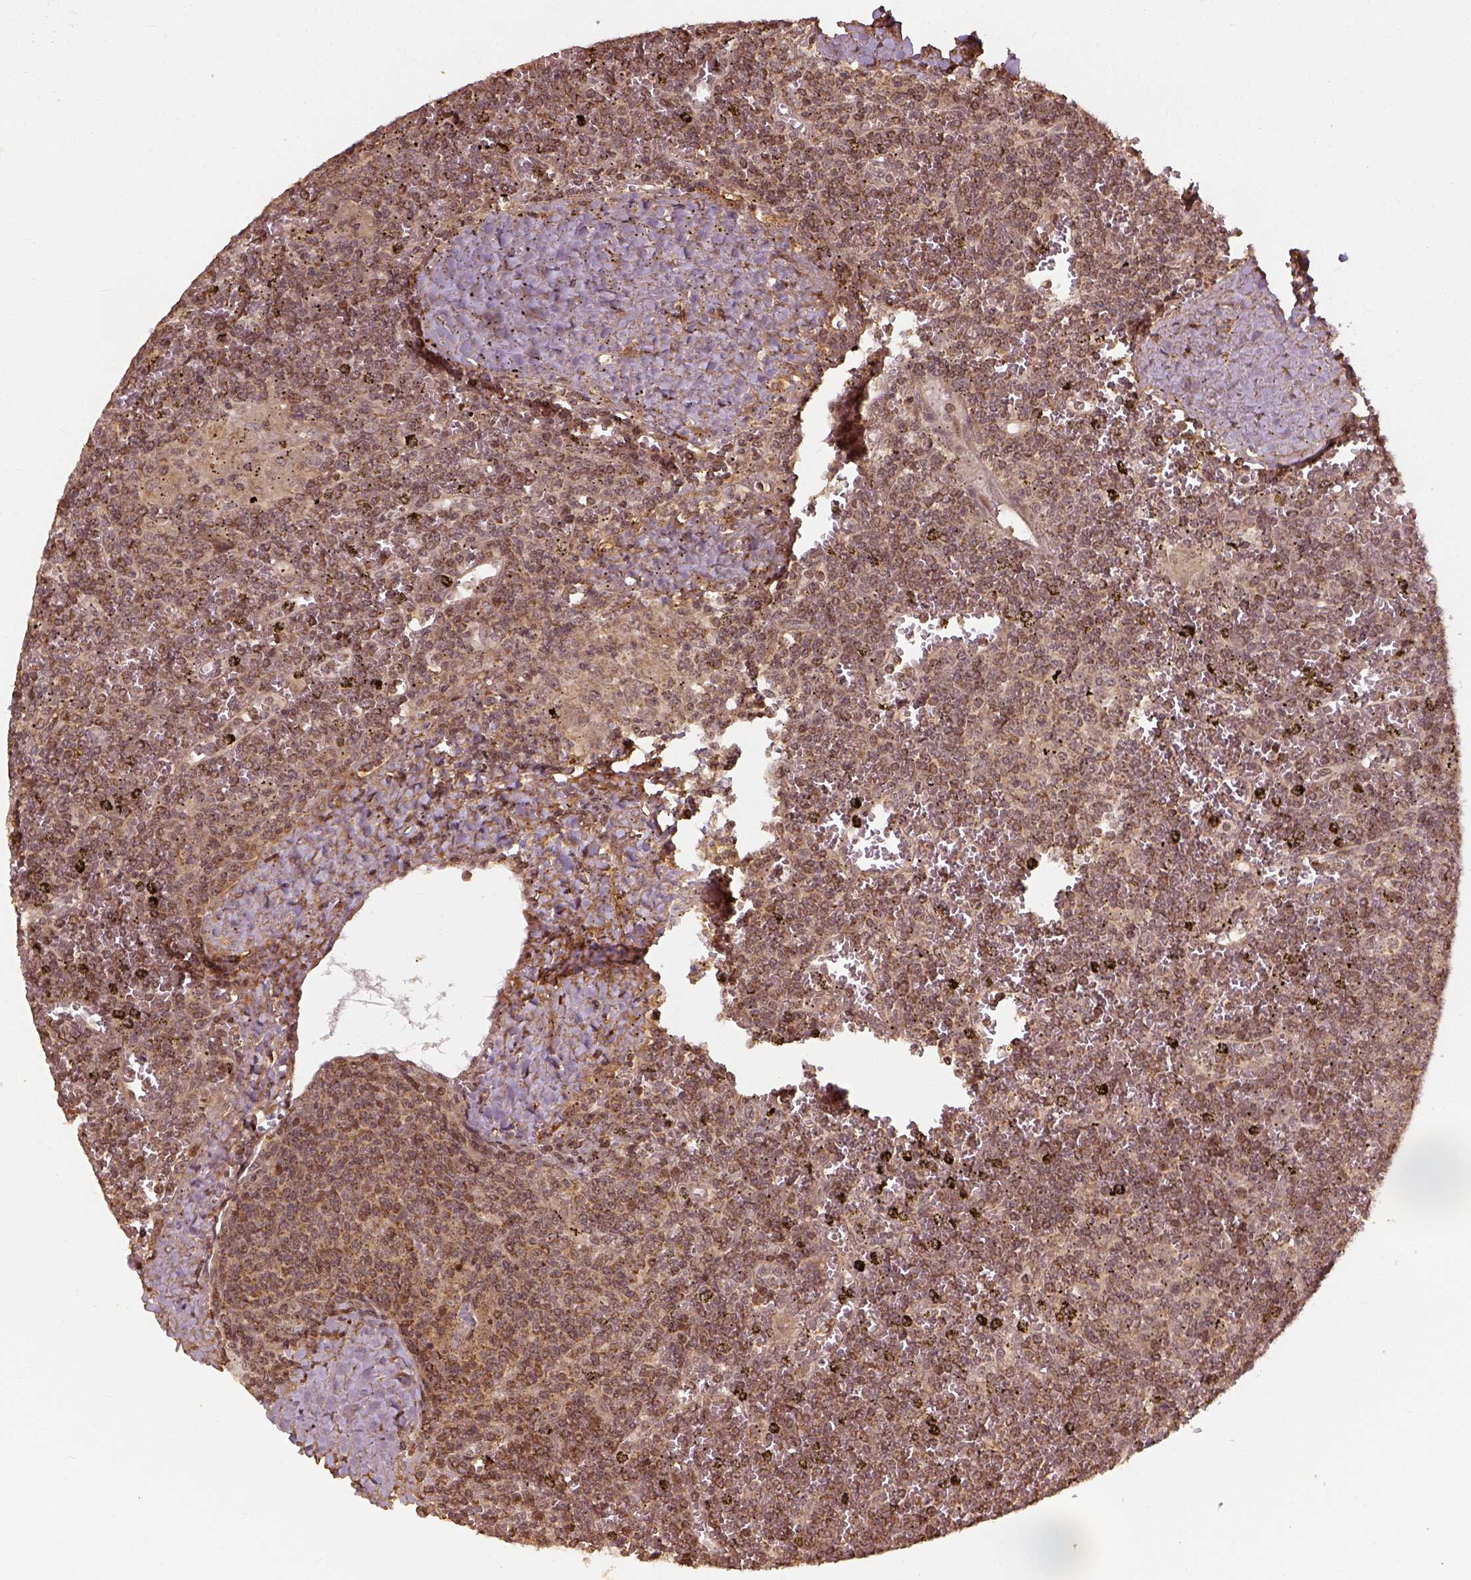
{"staining": {"intensity": "moderate", "quantity": ">75%", "location": "cytoplasmic/membranous,nuclear"}, "tissue": "lymphoma", "cell_type": "Tumor cells", "image_type": "cancer", "snomed": [{"axis": "morphology", "description": "Malignant lymphoma, non-Hodgkin's type, Low grade"}, {"axis": "topography", "description": "Spleen"}], "caption": "Brown immunohistochemical staining in human lymphoma exhibits moderate cytoplasmic/membranous and nuclear staining in about >75% of tumor cells.", "gene": "VEGFA", "patient": {"sex": "female", "age": 19}}